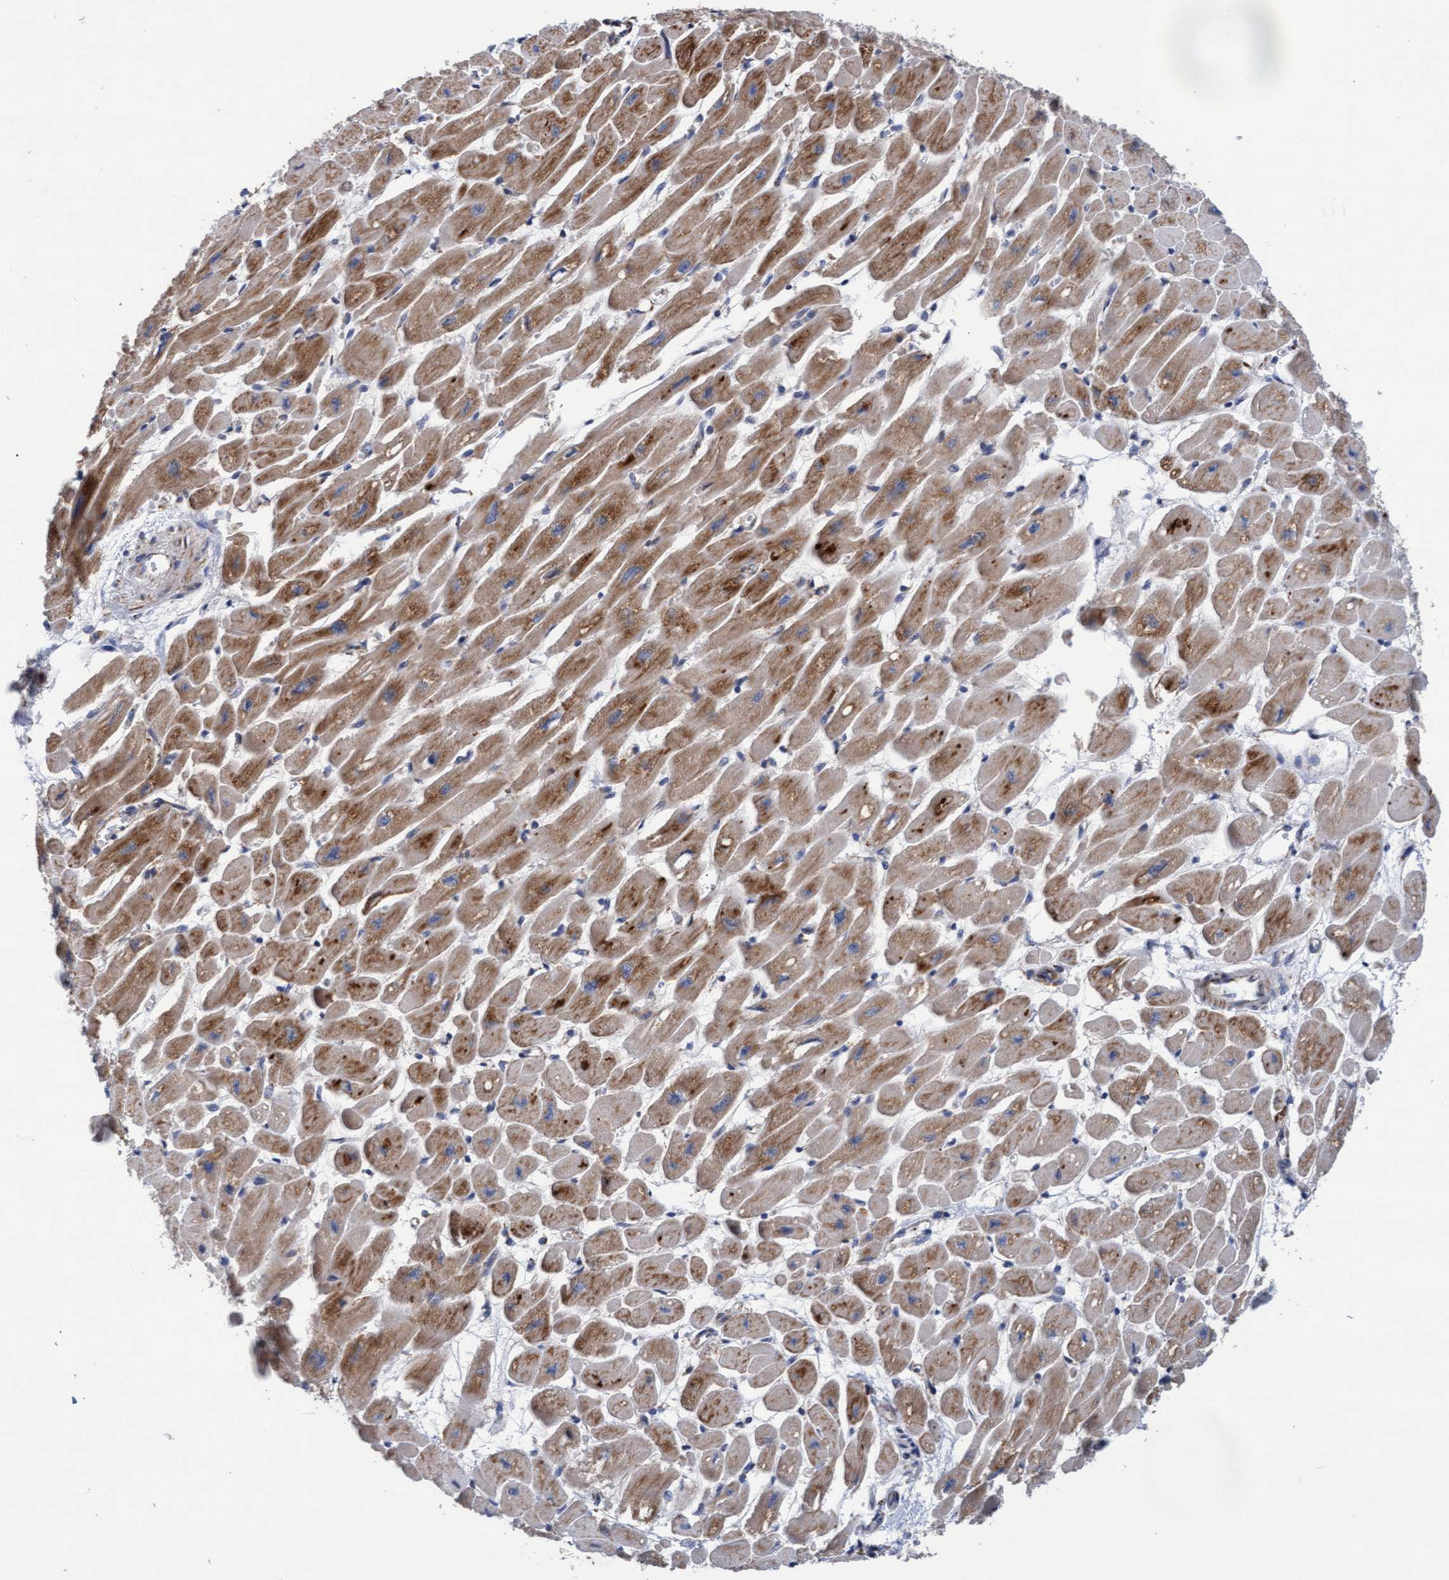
{"staining": {"intensity": "moderate", "quantity": ">75%", "location": "cytoplasmic/membranous"}, "tissue": "heart muscle", "cell_type": "Cardiomyocytes", "image_type": "normal", "snomed": [{"axis": "morphology", "description": "Normal tissue, NOS"}, {"axis": "topography", "description": "Heart"}], "caption": "An immunohistochemistry image of unremarkable tissue is shown. Protein staining in brown labels moderate cytoplasmic/membranous positivity in heart muscle within cardiomyocytes.", "gene": "MRPL38", "patient": {"sex": "female", "age": 54}}